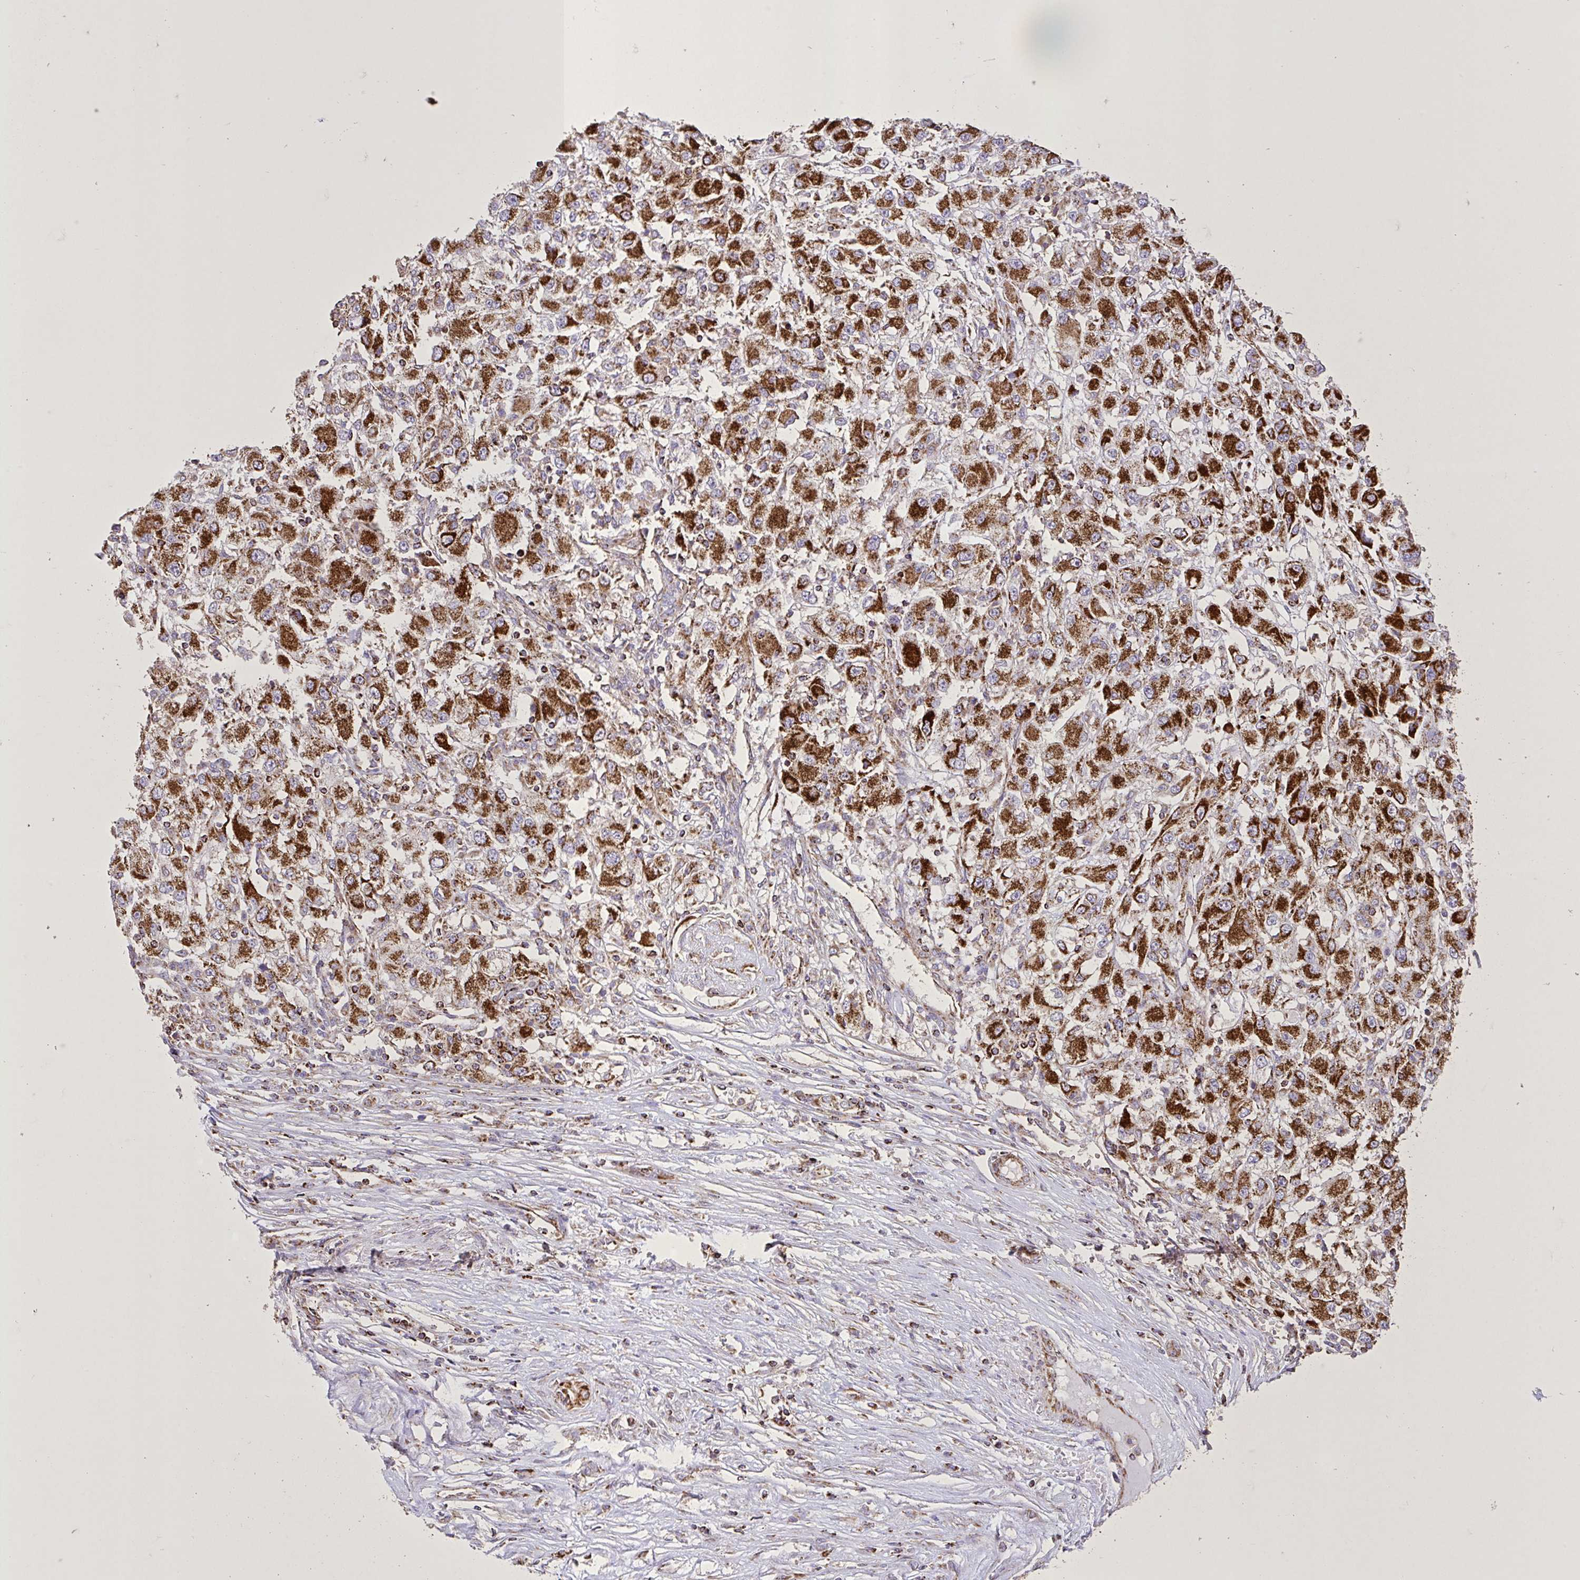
{"staining": {"intensity": "strong", "quantity": ">75%", "location": "cytoplasmic/membranous"}, "tissue": "renal cancer", "cell_type": "Tumor cells", "image_type": "cancer", "snomed": [{"axis": "morphology", "description": "Adenocarcinoma, NOS"}, {"axis": "topography", "description": "Kidney"}], "caption": "The histopathology image demonstrates staining of adenocarcinoma (renal), revealing strong cytoplasmic/membranous protein staining (brown color) within tumor cells. (Brightfield microscopy of DAB IHC at high magnification).", "gene": "AGK", "patient": {"sex": "female", "age": 67}}